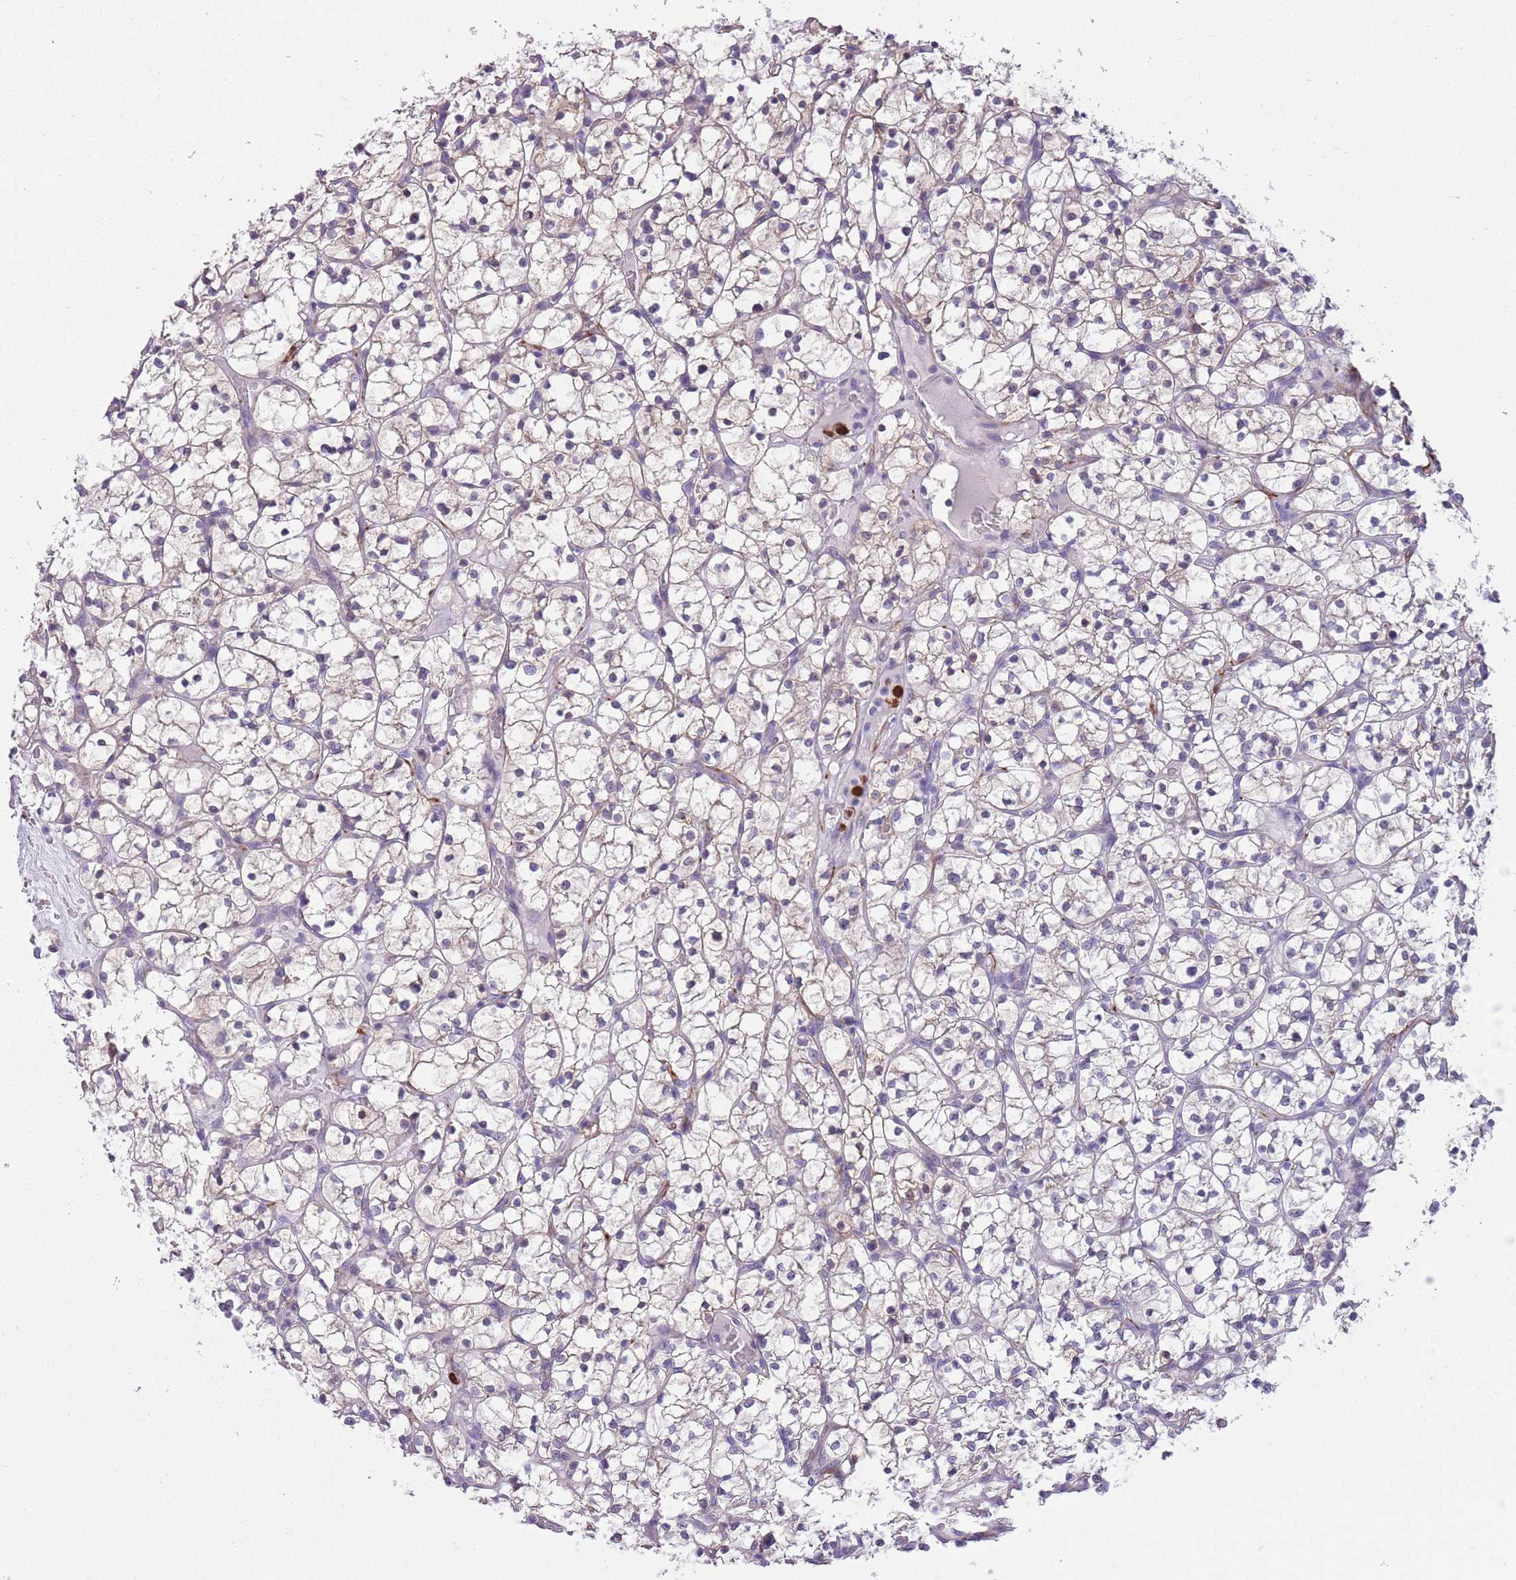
{"staining": {"intensity": "negative", "quantity": "none", "location": "none"}, "tissue": "renal cancer", "cell_type": "Tumor cells", "image_type": "cancer", "snomed": [{"axis": "morphology", "description": "Adenocarcinoma, NOS"}, {"axis": "topography", "description": "Kidney"}], "caption": "The micrograph reveals no staining of tumor cells in renal cancer (adenocarcinoma).", "gene": "TSGA13", "patient": {"sex": "female", "age": 64}}